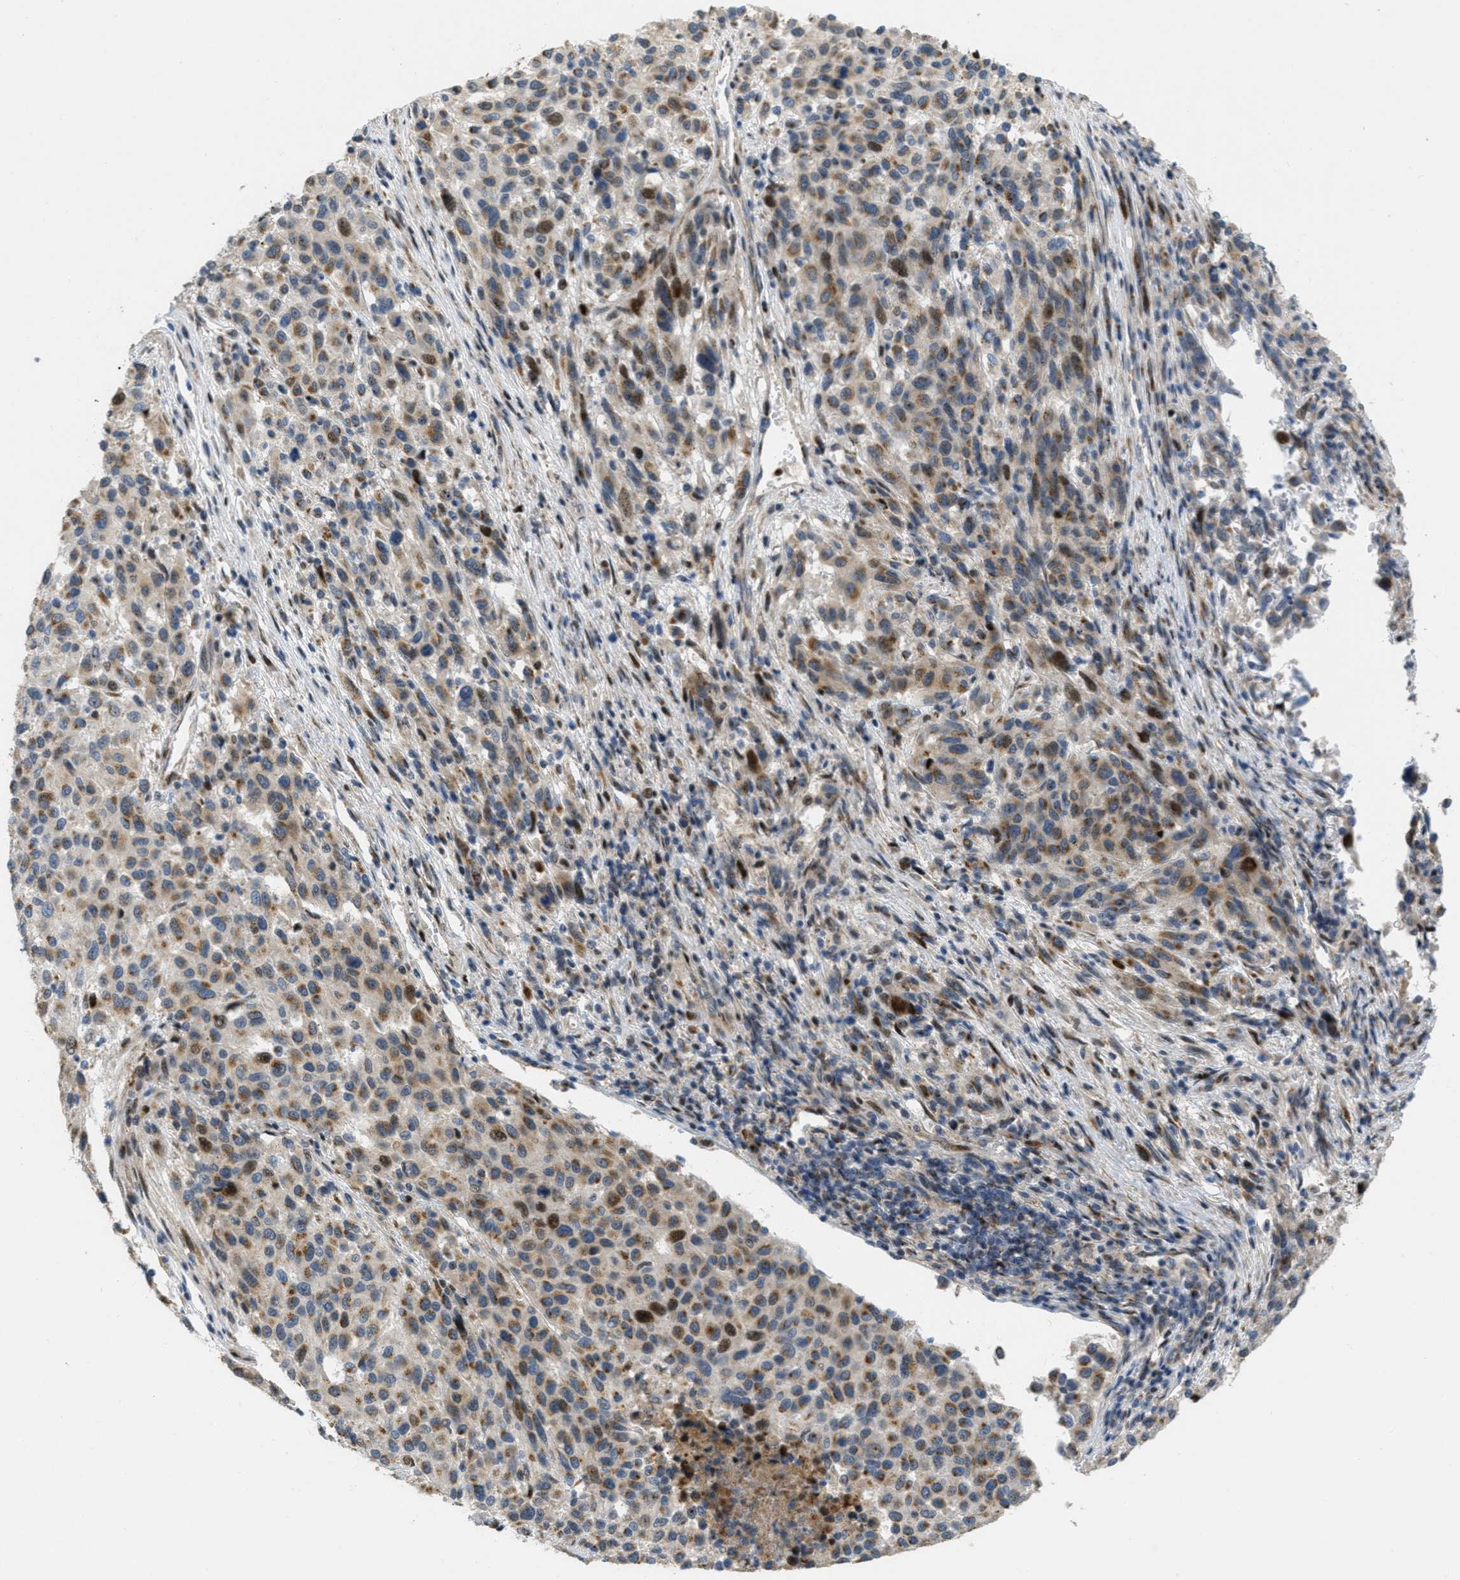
{"staining": {"intensity": "moderate", "quantity": ">75%", "location": "cytoplasmic/membranous"}, "tissue": "melanoma", "cell_type": "Tumor cells", "image_type": "cancer", "snomed": [{"axis": "morphology", "description": "Malignant melanoma, Metastatic site"}, {"axis": "topography", "description": "Lymph node"}], "caption": "High-power microscopy captured an immunohistochemistry (IHC) photomicrograph of melanoma, revealing moderate cytoplasmic/membranous positivity in about >75% of tumor cells. The staining is performed using DAB (3,3'-diaminobenzidine) brown chromogen to label protein expression. The nuclei are counter-stained blue using hematoxylin.", "gene": "ZFPL1", "patient": {"sex": "male", "age": 61}}